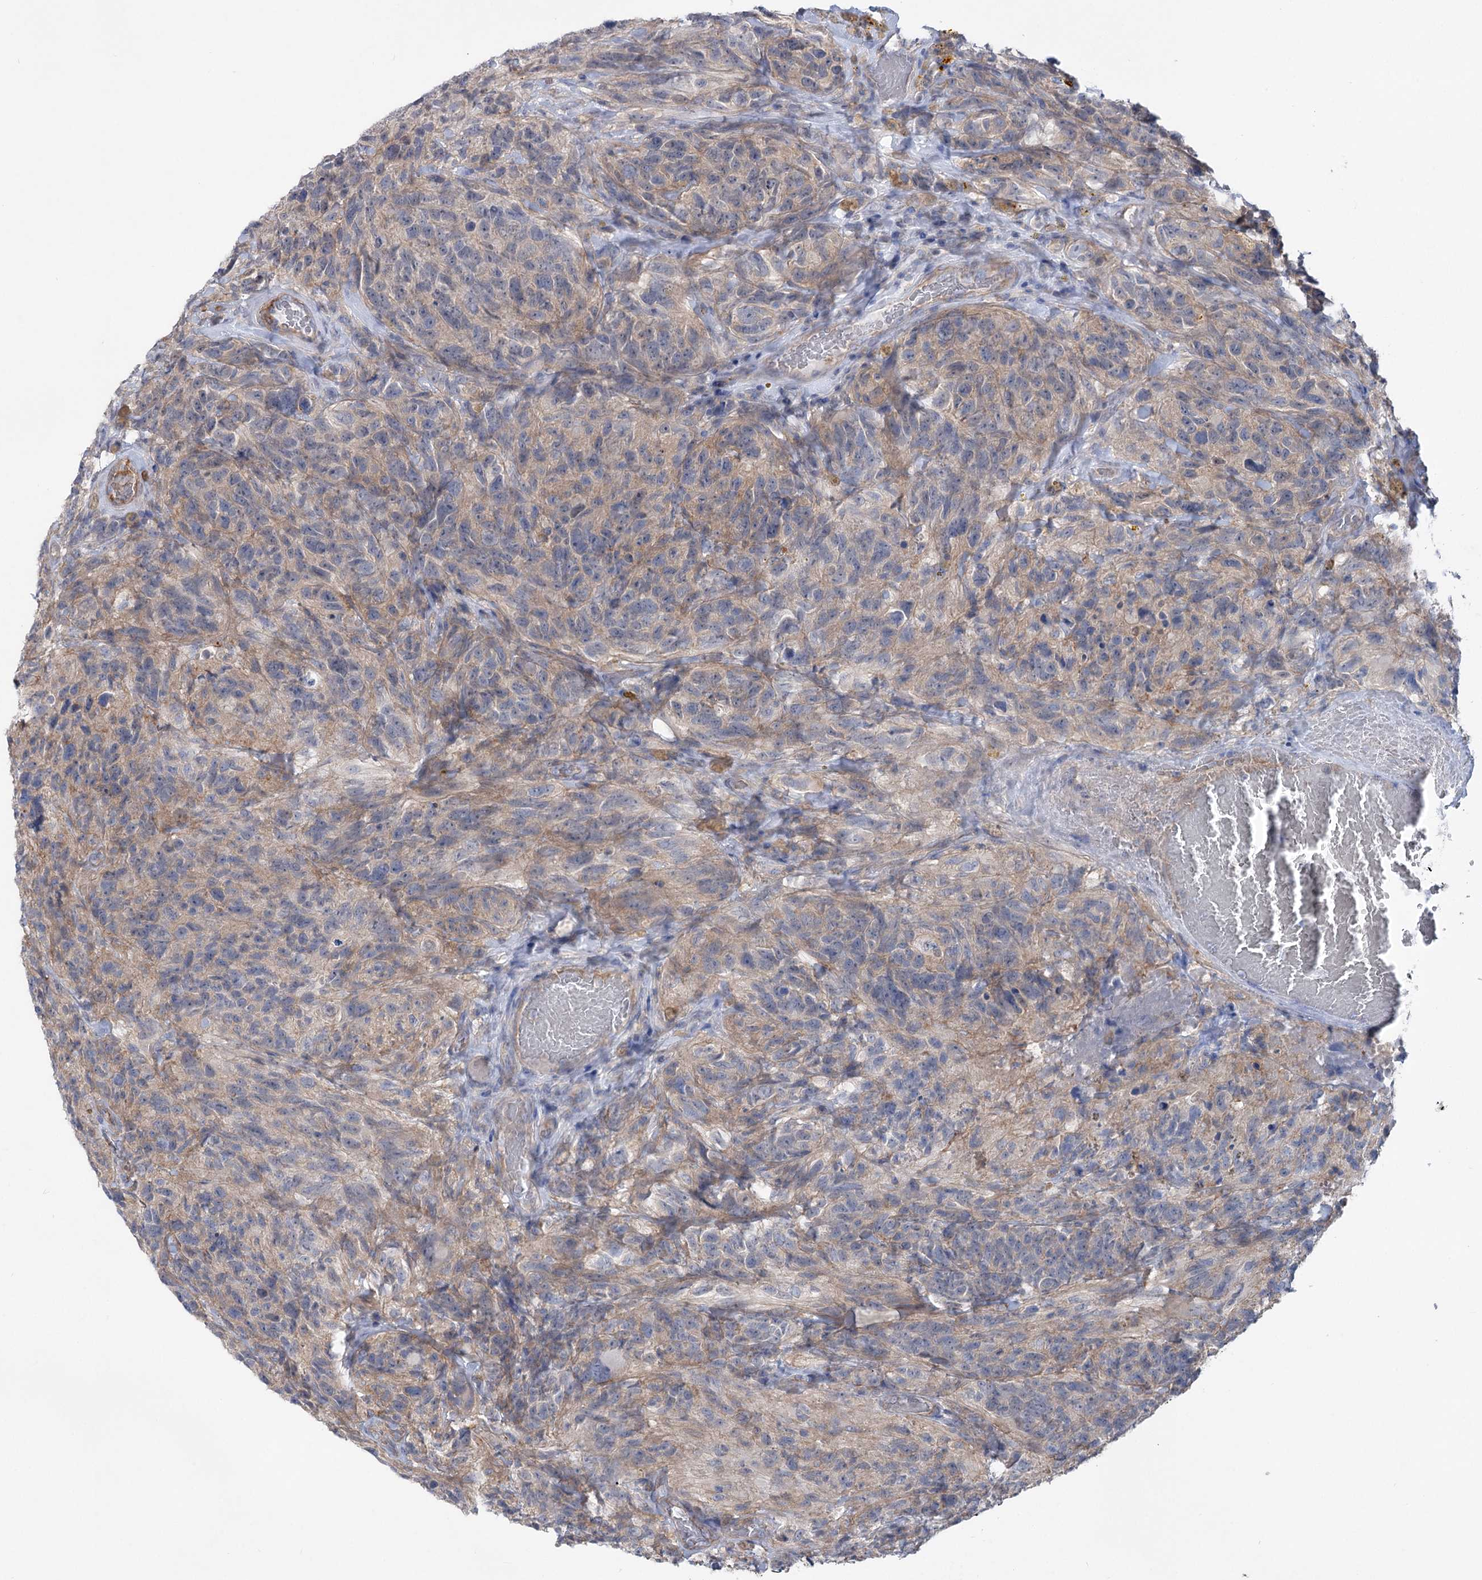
{"staining": {"intensity": "weak", "quantity": "25%-75%", "location": "cytoplasmic/membranous"}, "tissue": "glioma", "cell_type": "Tumor cells", "image_type": "cancer", "snomed": [{"axis": "morphology", "description": "Glioma, malignant, High grade"}, {"axis": "topography", "description": "Brain"}], "caption": "Human glioma stained for a protein (brown) demonstrates weak cytoplasmic/membranous positive positivity in about 25%-75% of tumor cells.", "gene": "LARP1B", "patient": {"sex": "male", "age": 69}}